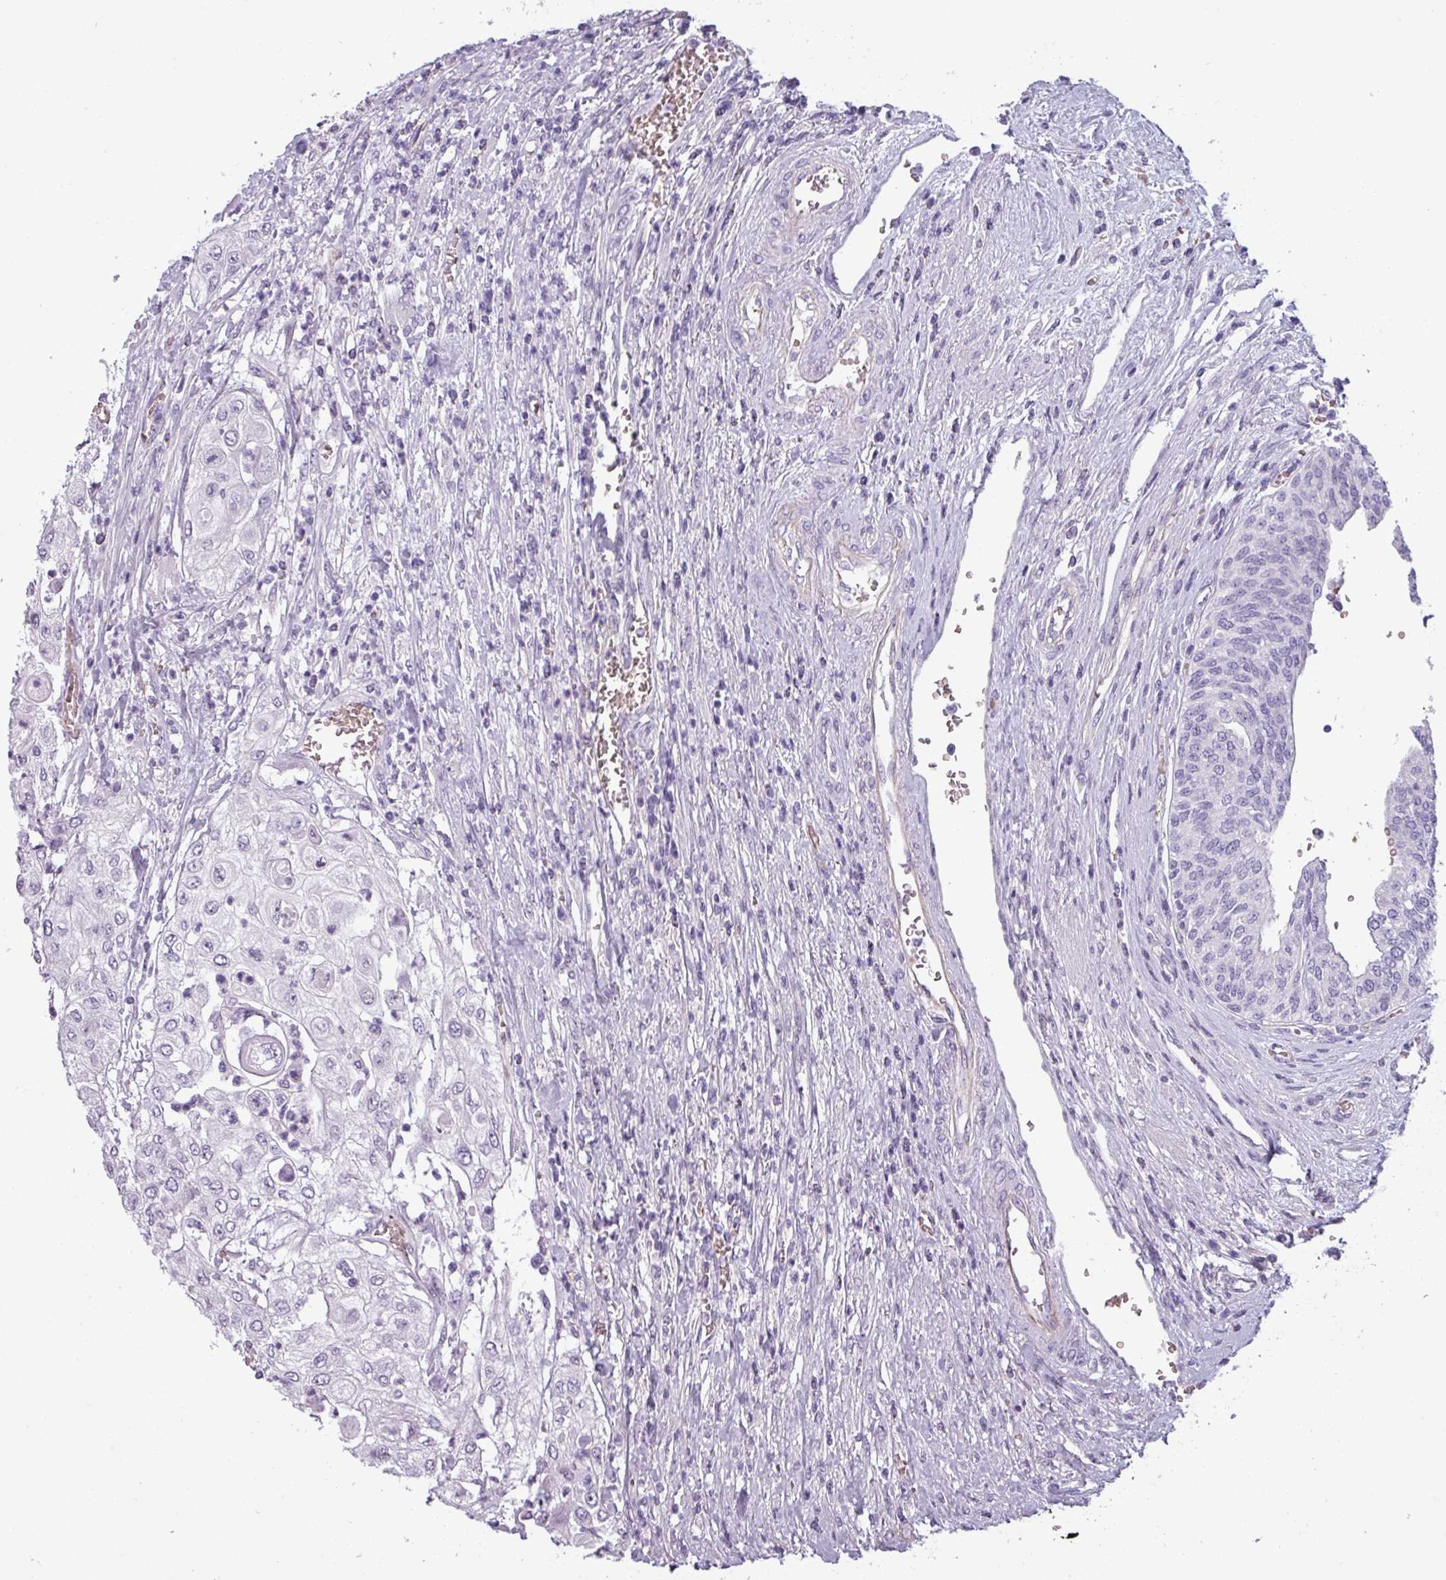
{"staining": {"intensity": "negative", "quantity": "none", "location": "none"}, "tissue": "urothelial cancer", "cell_type": "Tumor cells", "image_type": "cancer", "snomed": [{"axis": "morphology", "description": "Urothelial carcinoma, High grade"}, {"axis": "topography", "description": "Urinary bladder"}], "caption": "Immunohistochemistry photomicrograph of neoplastic tissue: urothelial cancer stained with DAB (3,3'-diaminobenzidine) shows no significant protein expression in tumor cells.", "gene": "AREL1", "patient": {"sex": "female", "age": 79}}